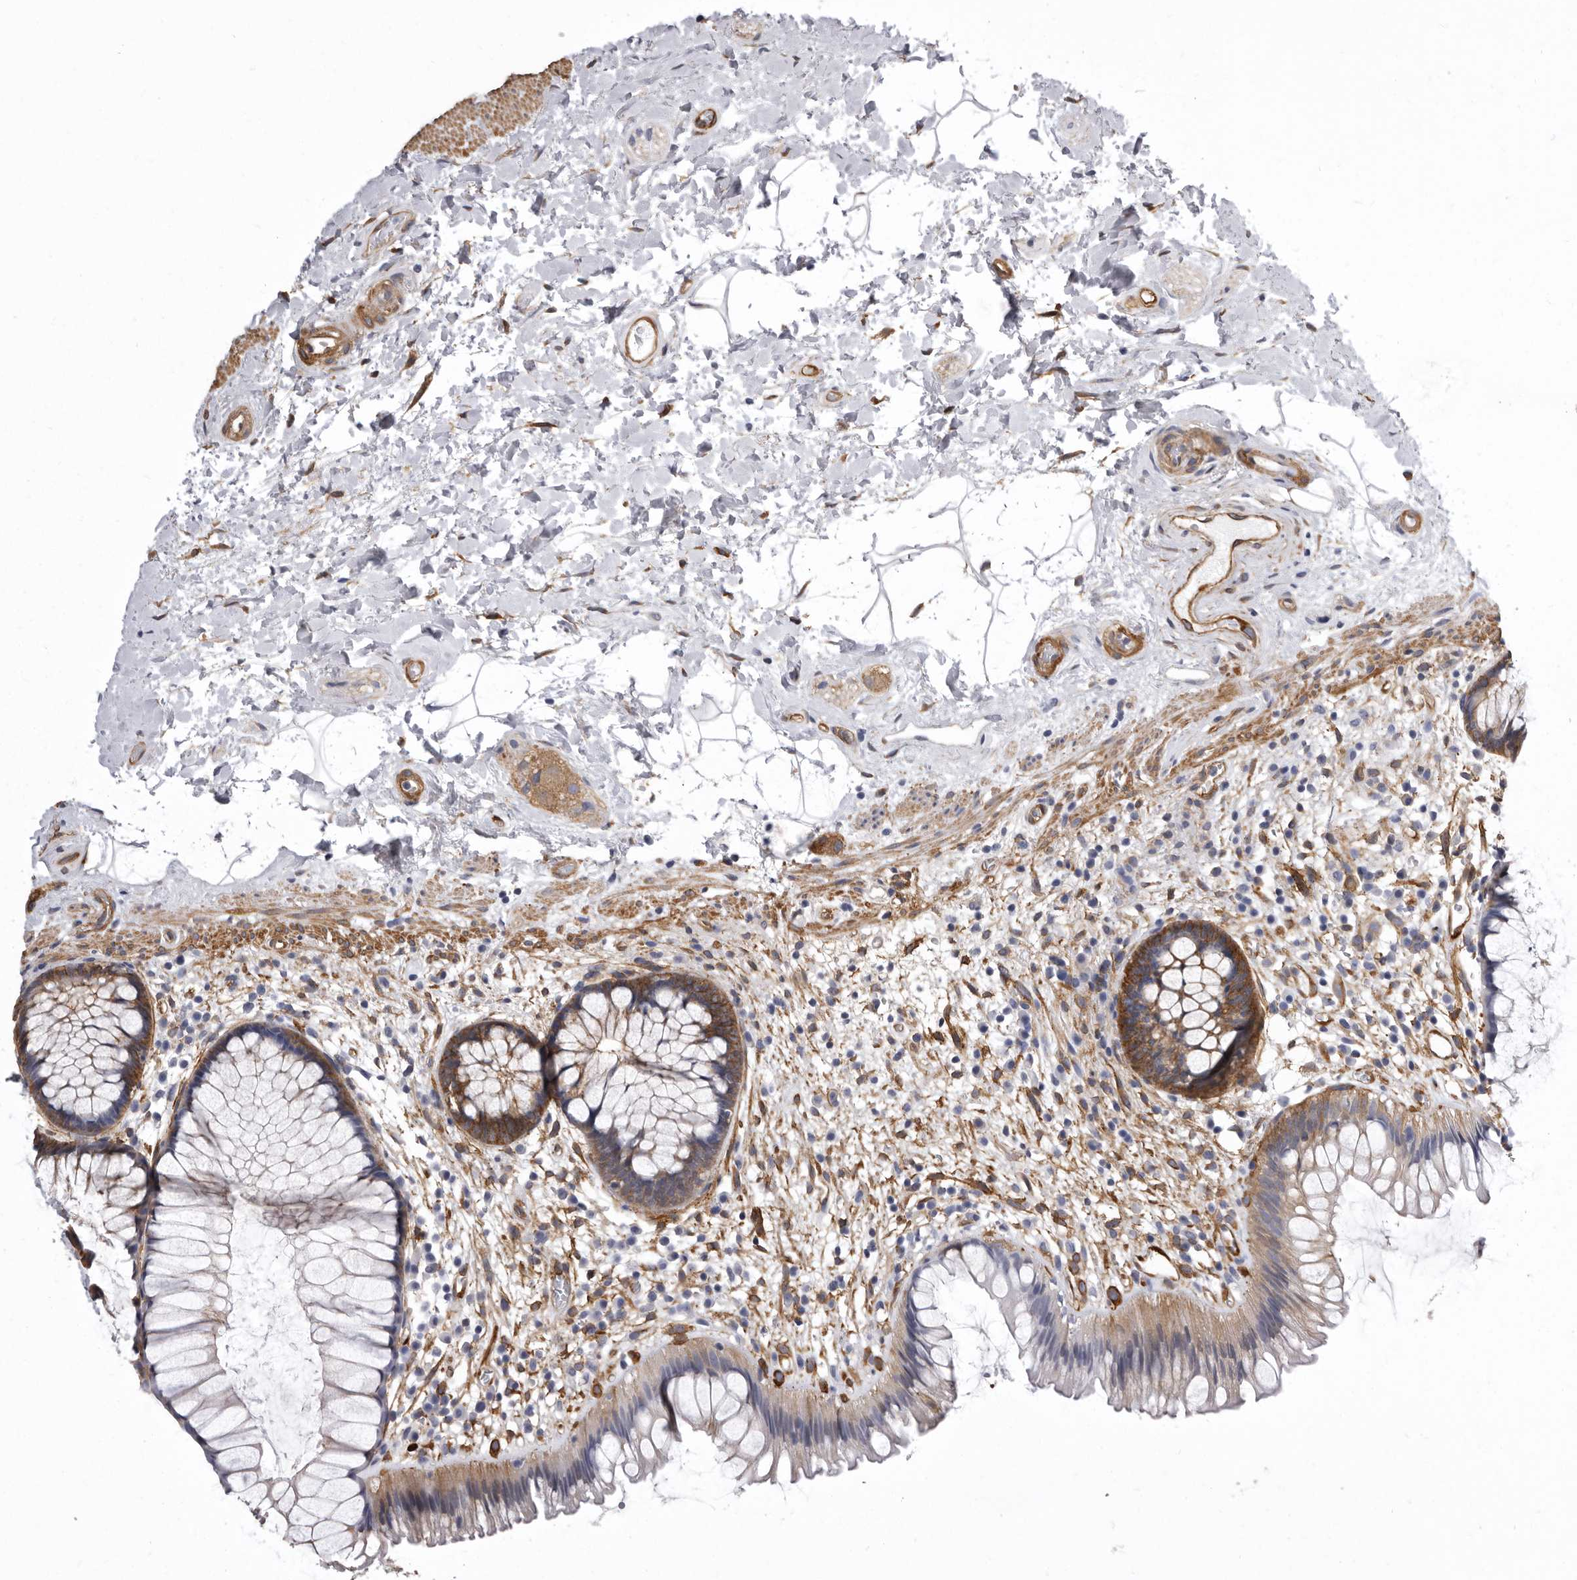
{"staining": {"intensity": "moderate", "quantity": "25%-75%", "location": "cytoplasmic/membranous"}, "tissue": "rectum", "cell_type": "Glandular cells", "image_type": "normal", "snomed": [{"axis": "morphology", "description": "Normal tissue, NOS"}, {"axis": "topography", "description": "Rectum"}], "caption": "Protein expression by immunohistochemistry (IHC) reveals moderate cytoplasmic/membranous expression in about 25%-75% of glandular cells in normal rectum.", "gene": "ENAH", "patient": {"sex": "male", "age": 51}}